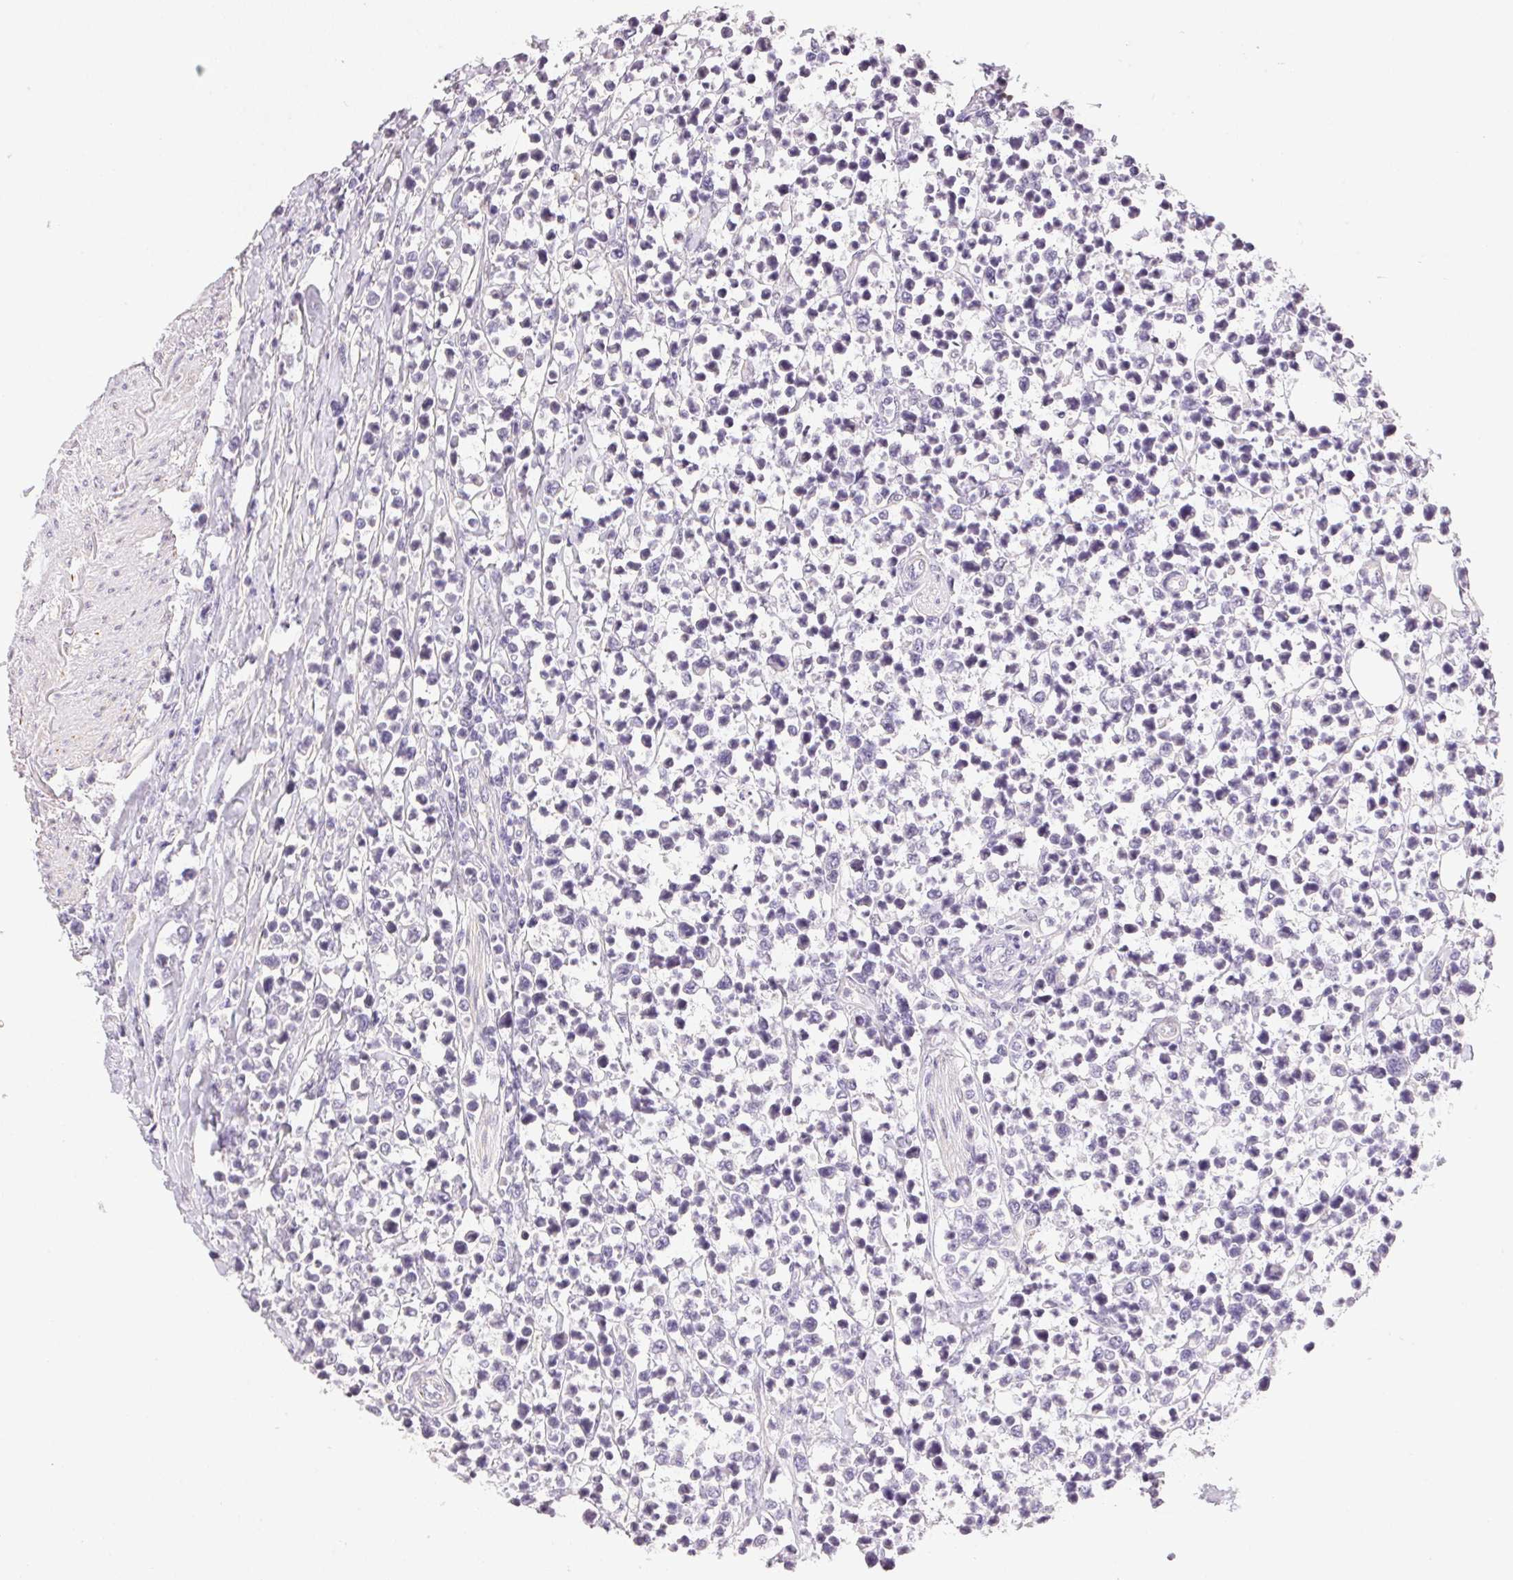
{"staining": {"intensity": "negative", "quantity": "none", "location": "none"}, "tissue": "lymphoma", "cell_type": "Tumor cells", "image_type": "cancer", "snomed": [{"axis": "morphology", "description": "Malignant lymphoma, non-Hodgkin's type, High grade"}, {"axis": "topography", "description": "Soft tissue"}], "caption": "Tumor cells show no significant expression in malignant lymphoma, non-Hodgkin's type (high-grade).", "gene": "GYG2", "patient": {"sex": "female", "age": 56}}